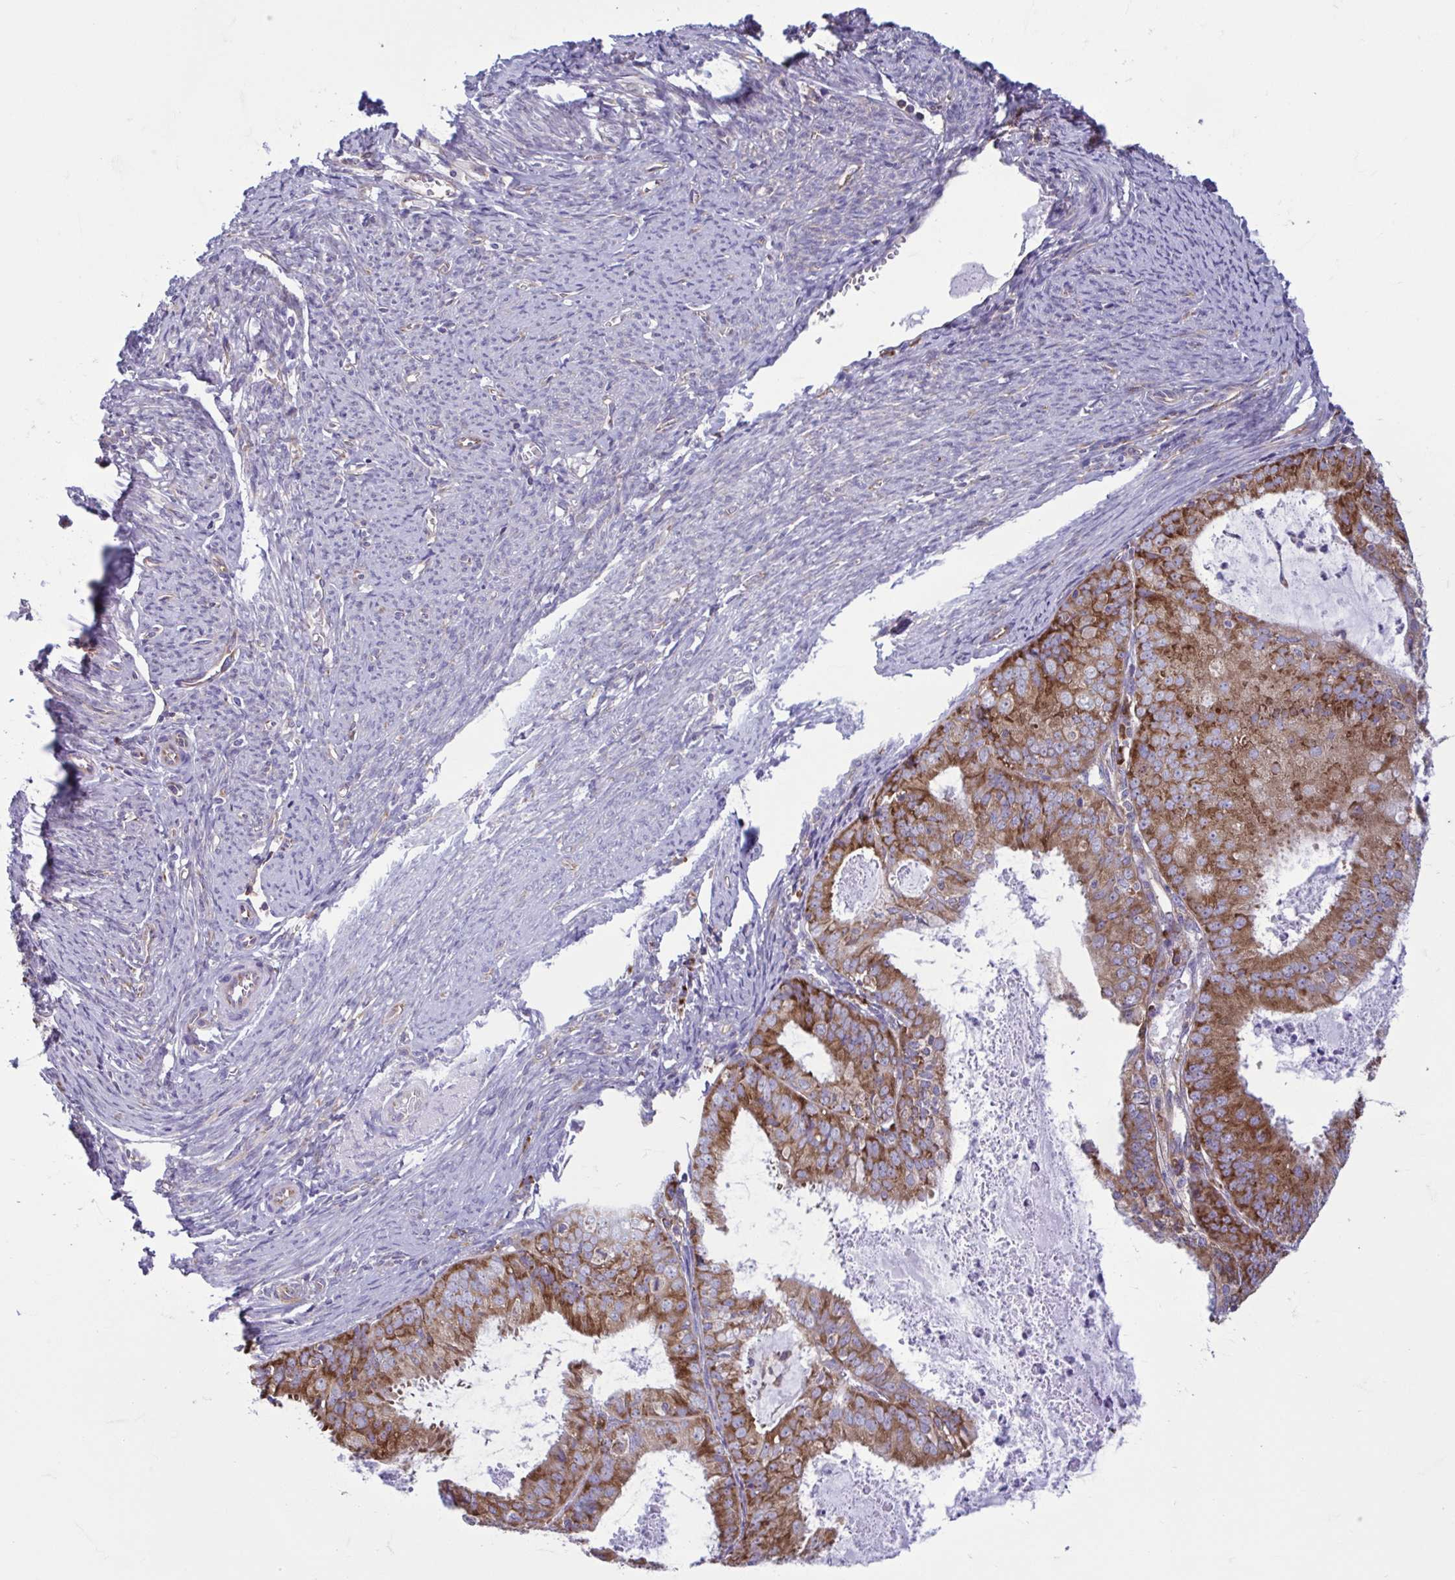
{"staining": {"intensity": "strong", "quantity": ">75%", "location": "cytoplasmic/membranous"}, "tissue": "endometrial cancer", "cell_type": "Tumor cells", "image_type": "cancer", "snomed": [{"axis": "morphology", "description": "Adenocarcinoma, NOS"}, {"axis": "topography", "description": "Endometrium"}], "caption": "IHC staining of endometrial cancer (adenocarcinoma), which shows high levels of strong cytoplasmic/membranous expression in approximately >75% of tumor cells indicating strong cytoplasmic/membranous protein staining. The staining was performed using DAB (3,3'-diaminobenzidine) (brown) for protein detection and nuclei were counterstained in hematoxylin (blue).", "gene": "RPS16", "patient": {"sex": "female", "age": 57}}